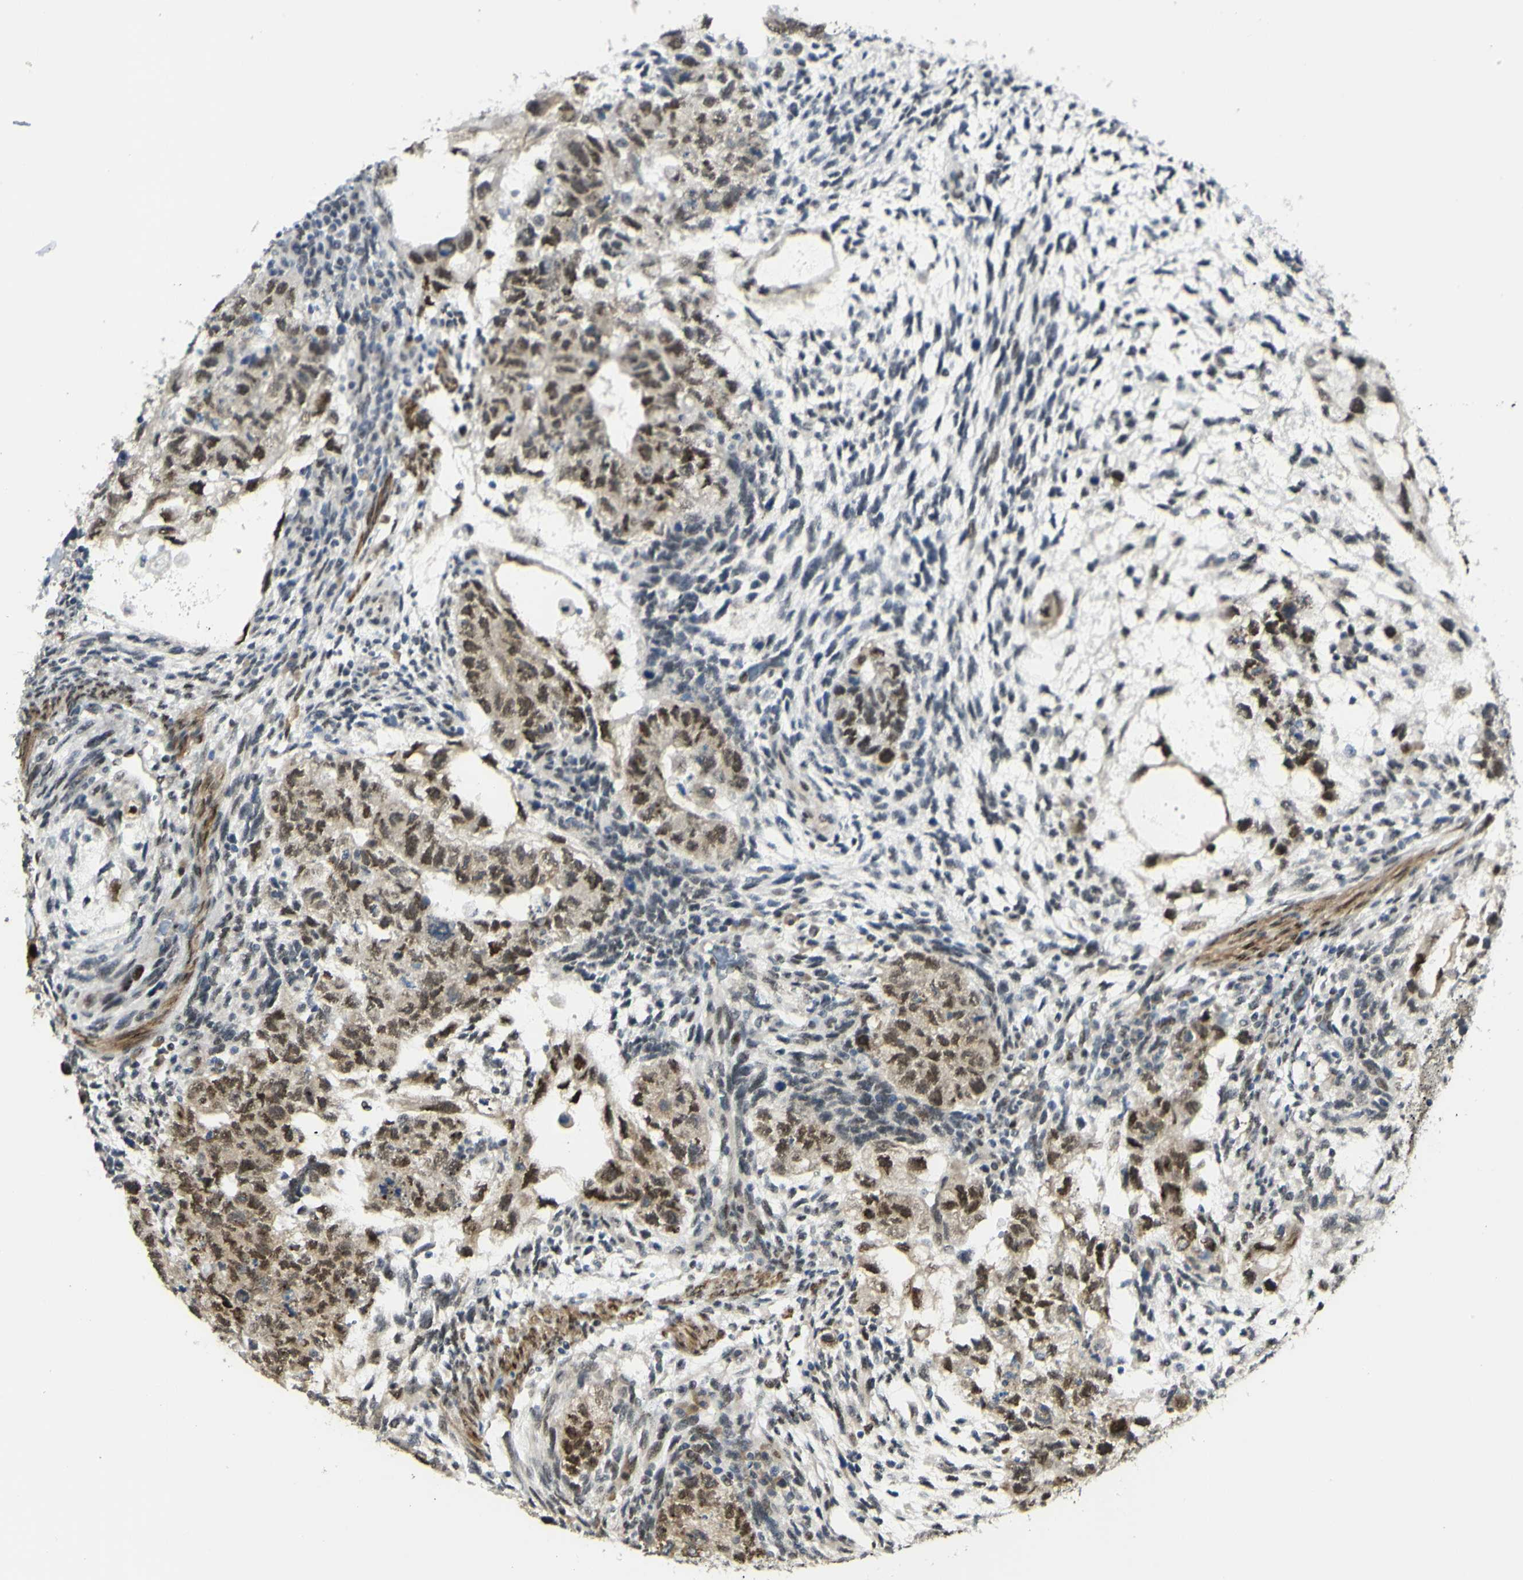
{"staining": {"intensity": "moderate", "quantity": ">75%", "location": "nuclear"}, "tissue": "testis cancer", "cell_type": "Tumor cells", "image_type": "cancer", "snomed": [{"axis": "morphology", "description": "Normal tissue, NOS"}, {"axis": "morphology", "description": "Carcinoma, Embryonal, NOS"}, {"axis": "topography", "description": "Testis"}], "caption": "Tumor cells display moderate nuclear staining in about >75% of cells in testis cancer.", "gene": "DDX1", "patient": {"sex": "male", "age": 36}}